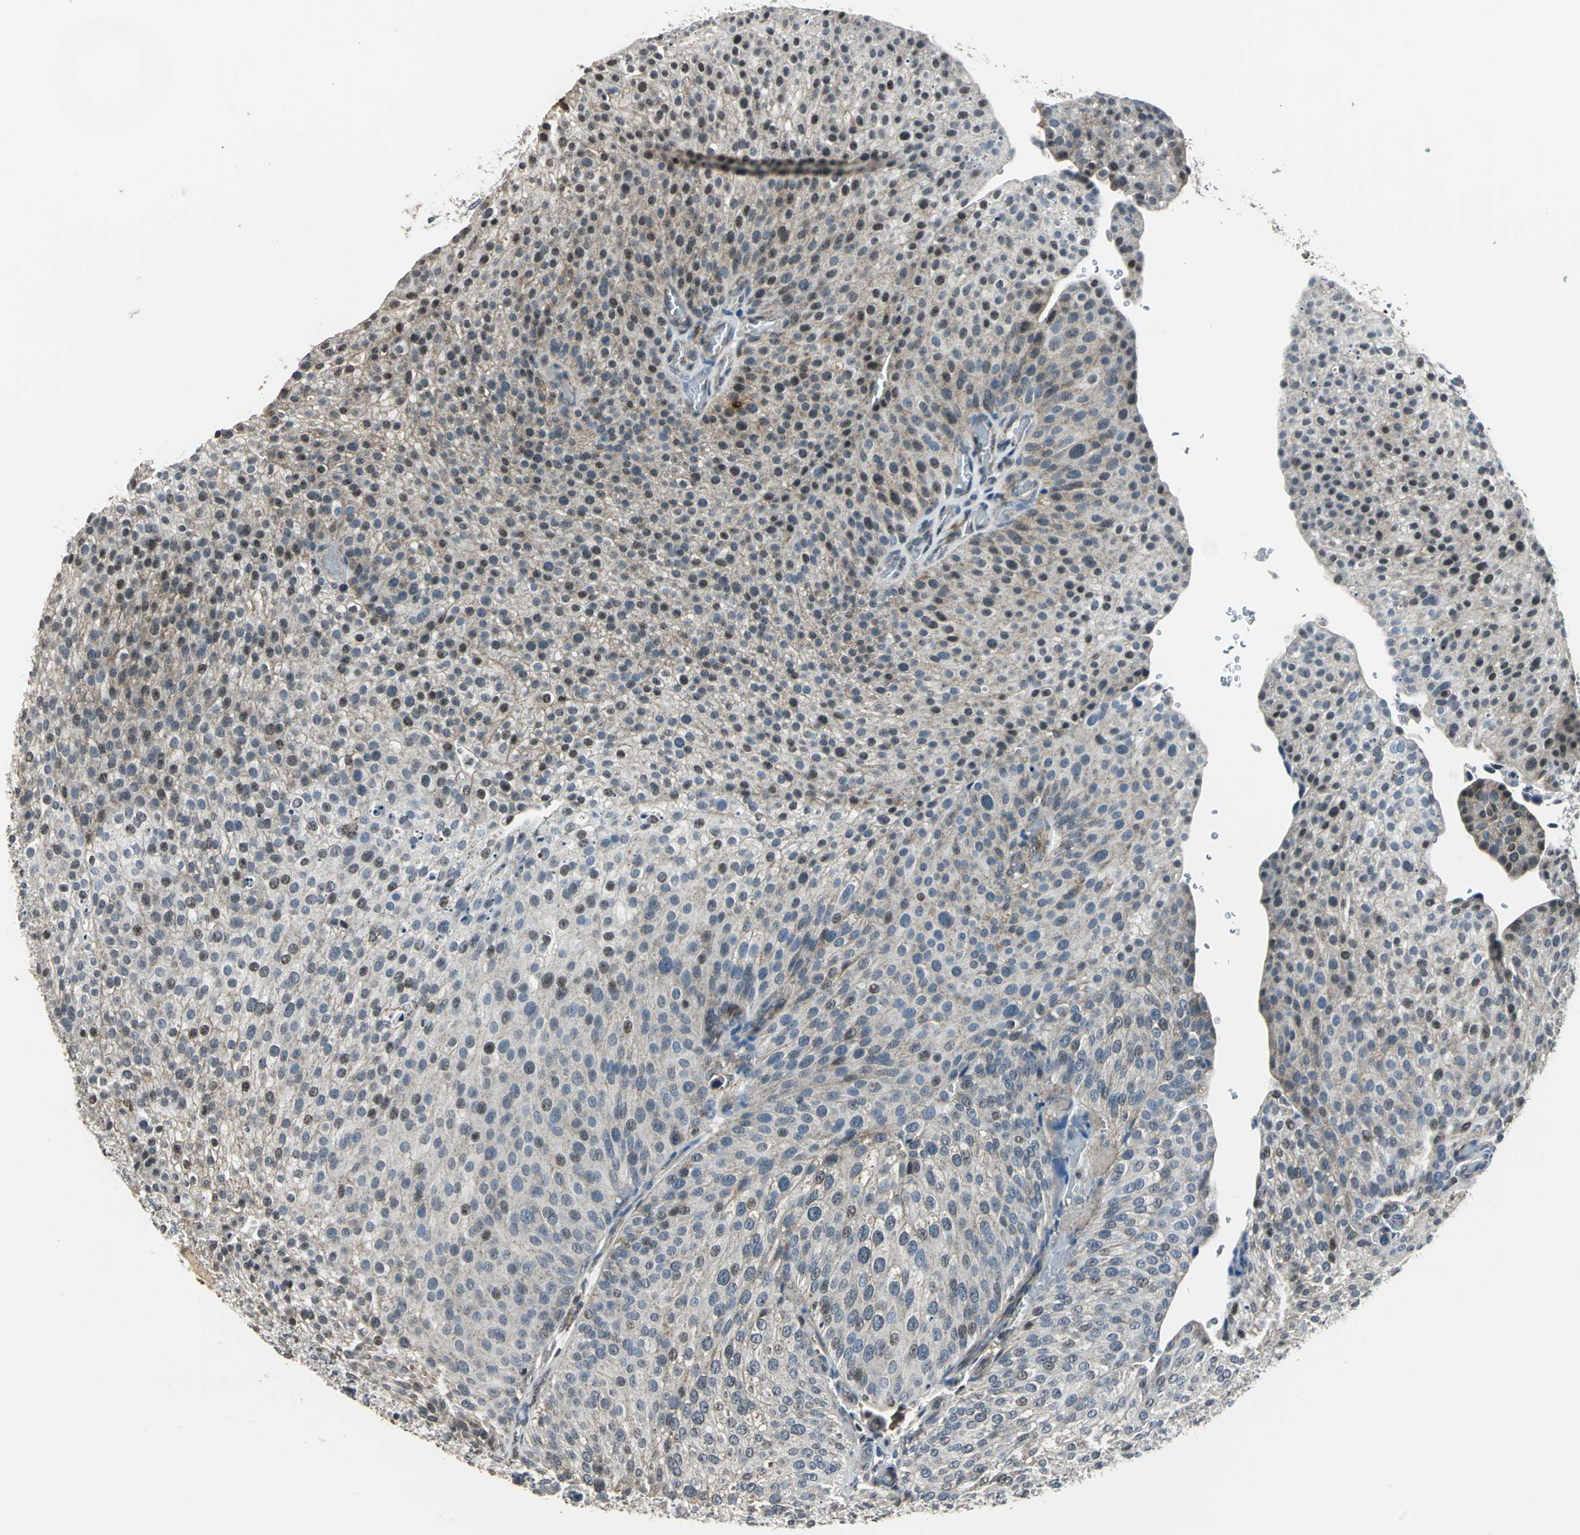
{"staining": {"intensity": "weak", "quantity": "25%-75%", "location": "cytoplasmic/membranous"}, "tissue": "urothelial cancer", "cell_type": "Tumor cells", "image_type": "cancer", "snomed": [{"axis": "morphology", "description": "Urothelial carcinoma, Low grade"}, {"axis": "topography", "description": "Smooth muscle"}, {"axis": "topography", "description": "Urinary bladder"}], "caption": "A micrograph of low-grade urothelial carcinoma stained for a protein reveals weak cytoplasmic/membranous brown staining in tumor cells. The staining was performed using DAB (3,3'-diaminobenzidine), with brown indicating positive protein expression. Nuclei are stained blue with hematoxylin.", "gene": "DNAJB4", "patient": {"sex": "male", "age": 60}}